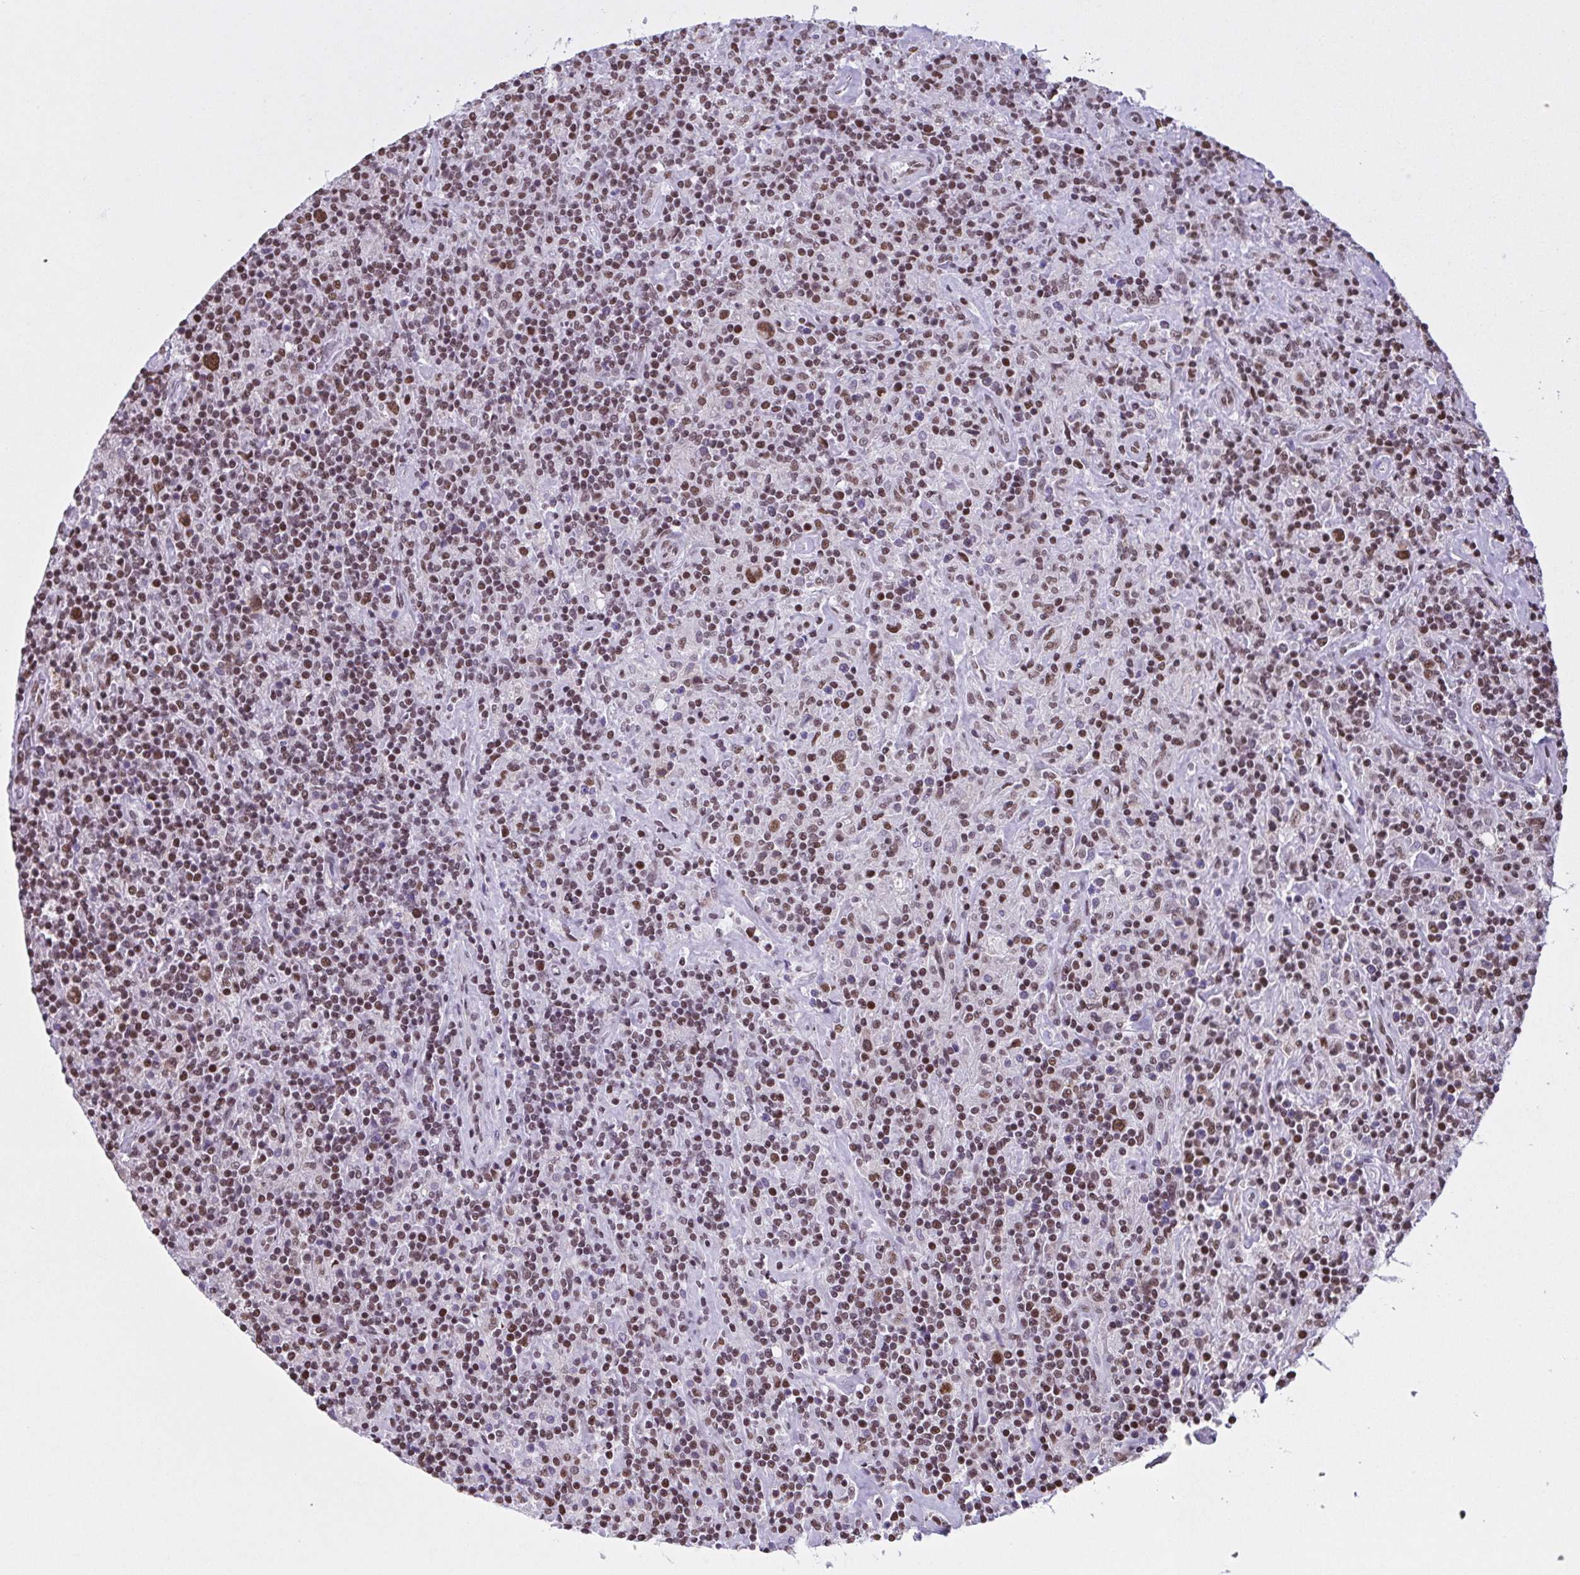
{"staining": {"intensity": "moderate", "quantity": ">75%", "location": "nuclear"}, "tissue": "lymphoma", "cell_type": "Tumor cells", "image_type": "cancer", "snomed": [{"axis": "morphology", "description": "Hodgkin's disease, NOS"}, {"axis": "topography", "description": "Lymph node"}], "caption": "Immunohistochemistry (IHC) micrograph of human lymphoma stained for a protein (brown), which displays medium levels of moderate nuclear positivity in about >75% of tumor cells.", "gene": "TIMM21", "patient": {"sex": "male", "age": 70}}